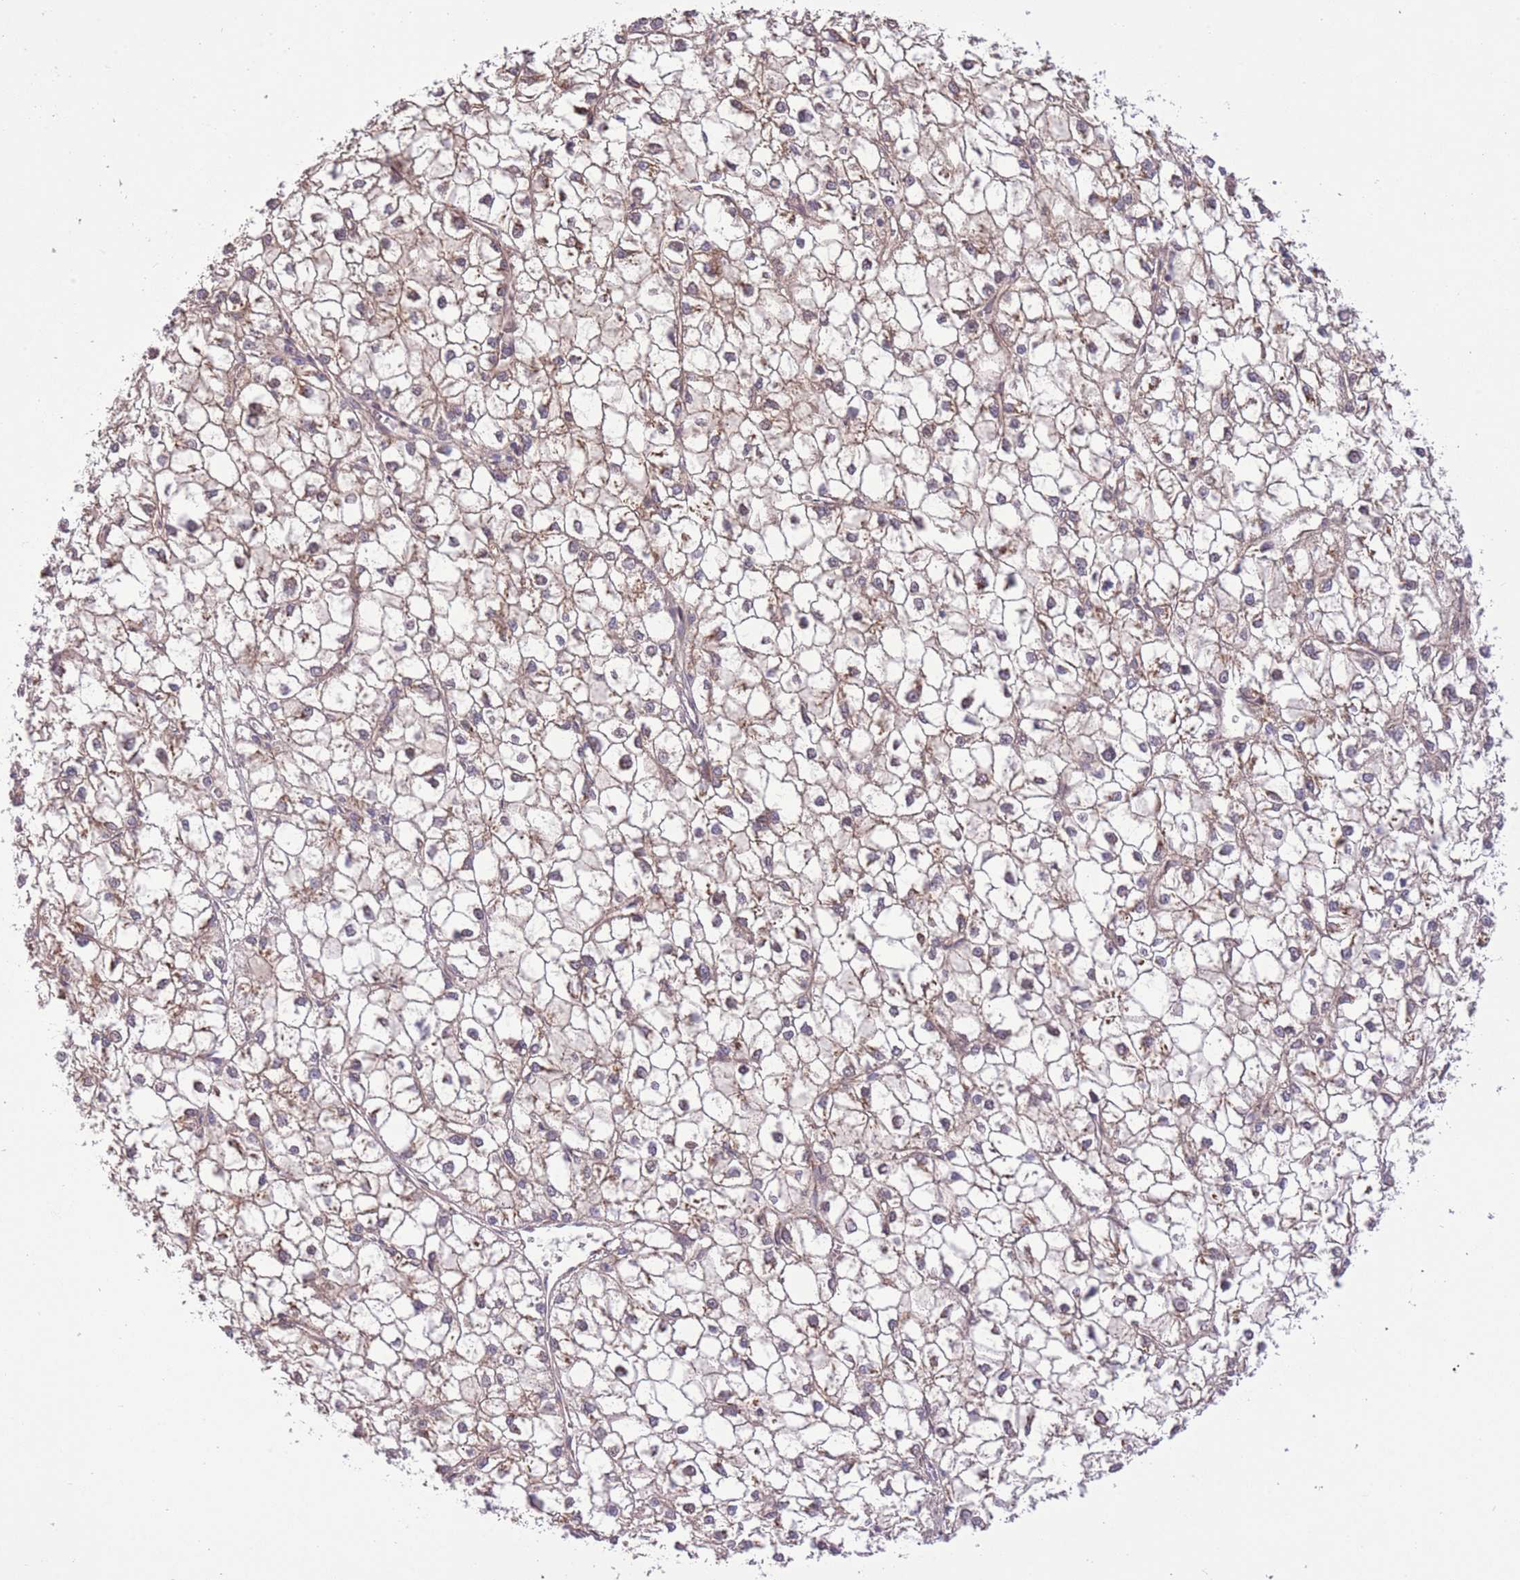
{"staining": {"intensity": "weak", "quantity": "<25%", "location": "cytoplasmic/membranous"}, "tissue": "liver cancer", "cell_type": "Tumor cells", "image_type": "cancer", "snomed": [{"axis": "morphology", "description": "Carcinoma, Hepatocellular, NOS"}, {"axis": "topography", "description": "Liver"}], "caption": "High power microscopy histopathology image of an immunohistochemistry (IHC) image of hepatocellular carcinoma (liver), revealing no significant staining in tumor cells.", "gene": "ZBED5", "patient": {"sex": "female", "age": 43}}